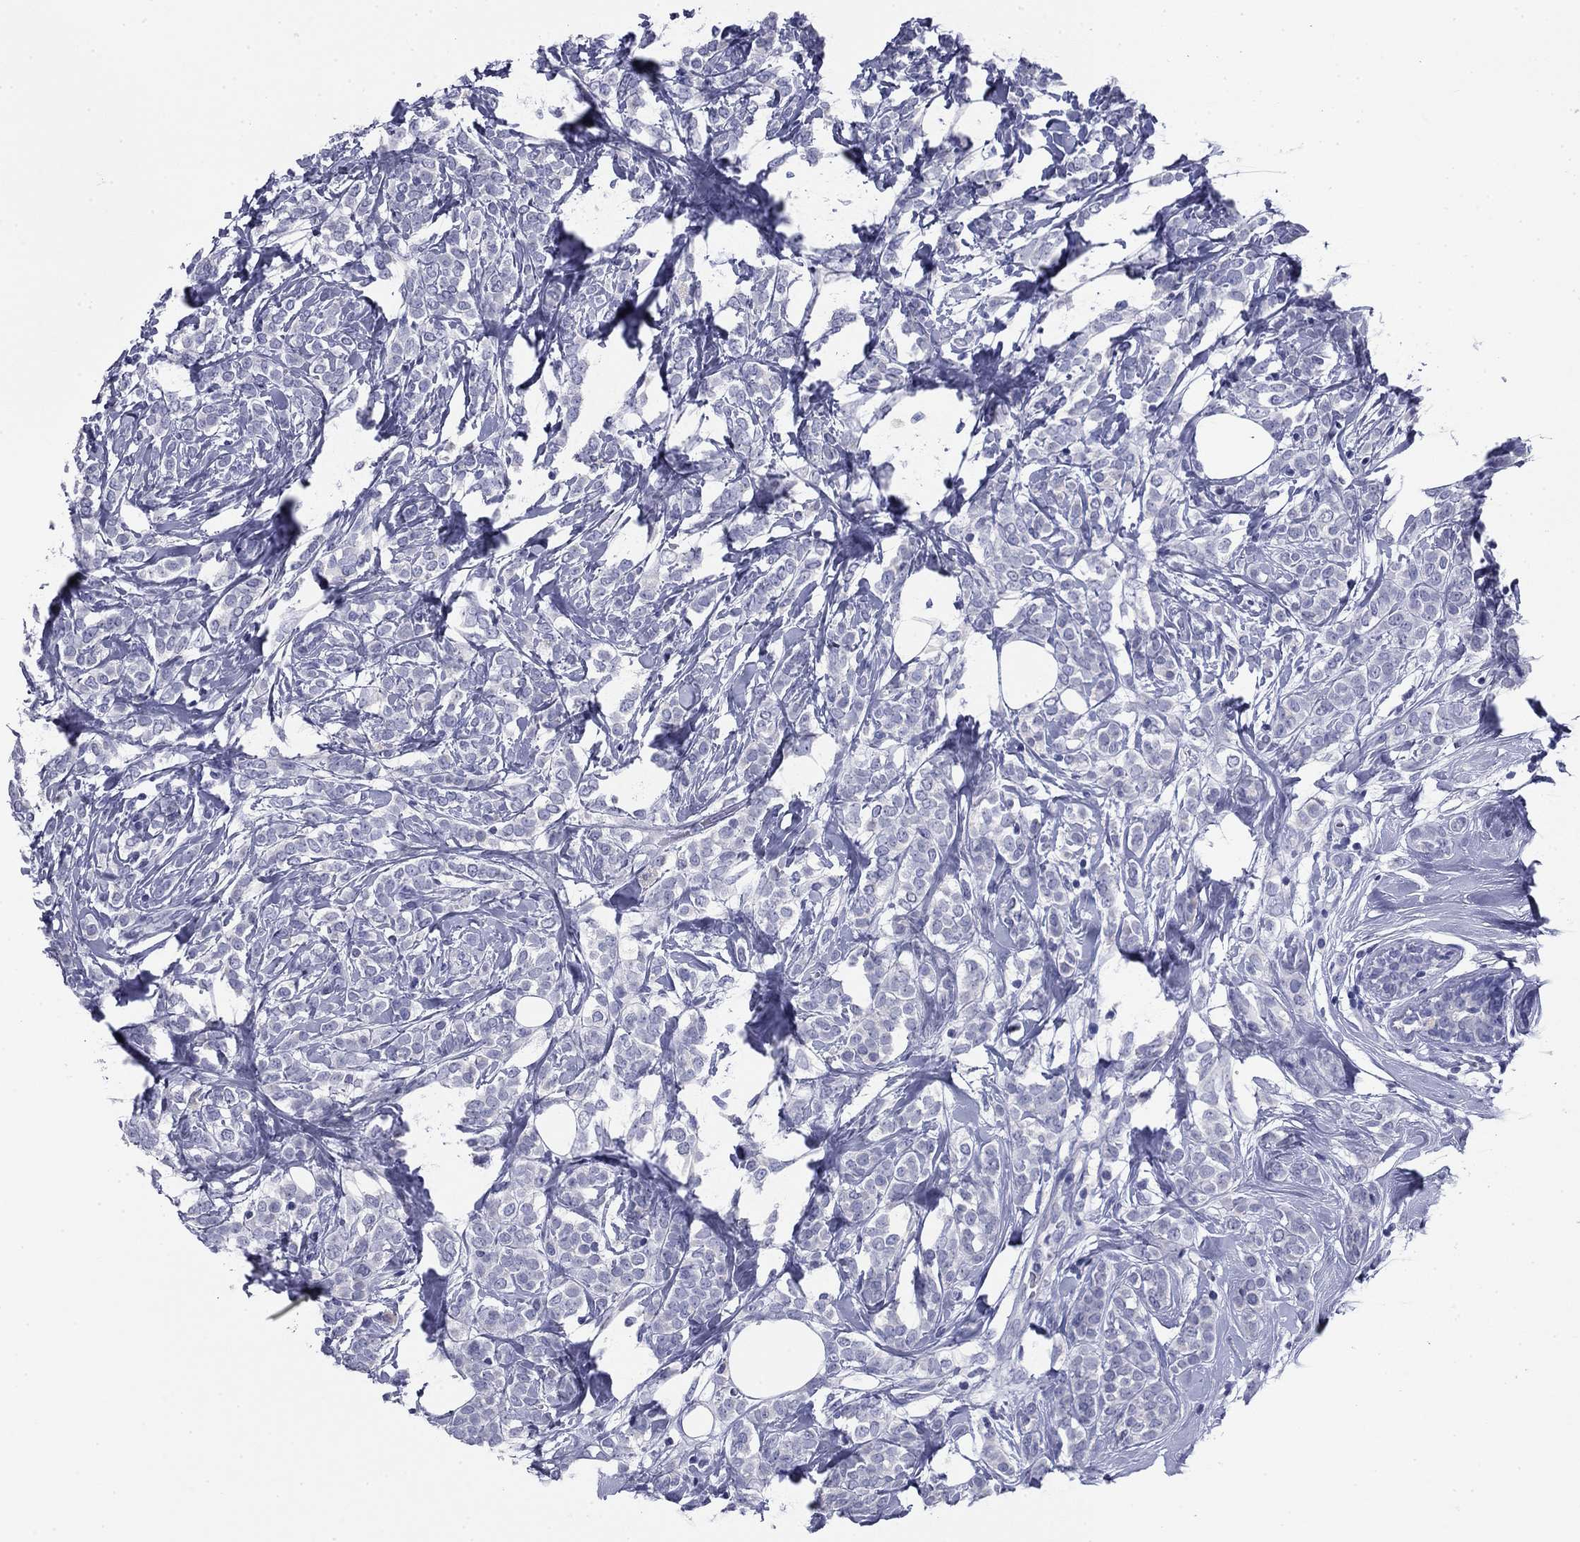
{"staining": {"intensity": "negative", "quantity": "none", "location": "none"}, "tissue": "breast cancer", "cell_type": "Tumor cells", "image_type": "cancer", "snomed": [{"axis": "morphology", "description": "Lobular carcinoma"}, {"axis": "topography", "description": "Breast"}], "caption": "Immunohistochemical staining of human lobular carcinoma (breast) demonstrates no significant staining in tumor cells.", "gene": "ABCC2", "patient": {"sex": "female", "age": 49}}